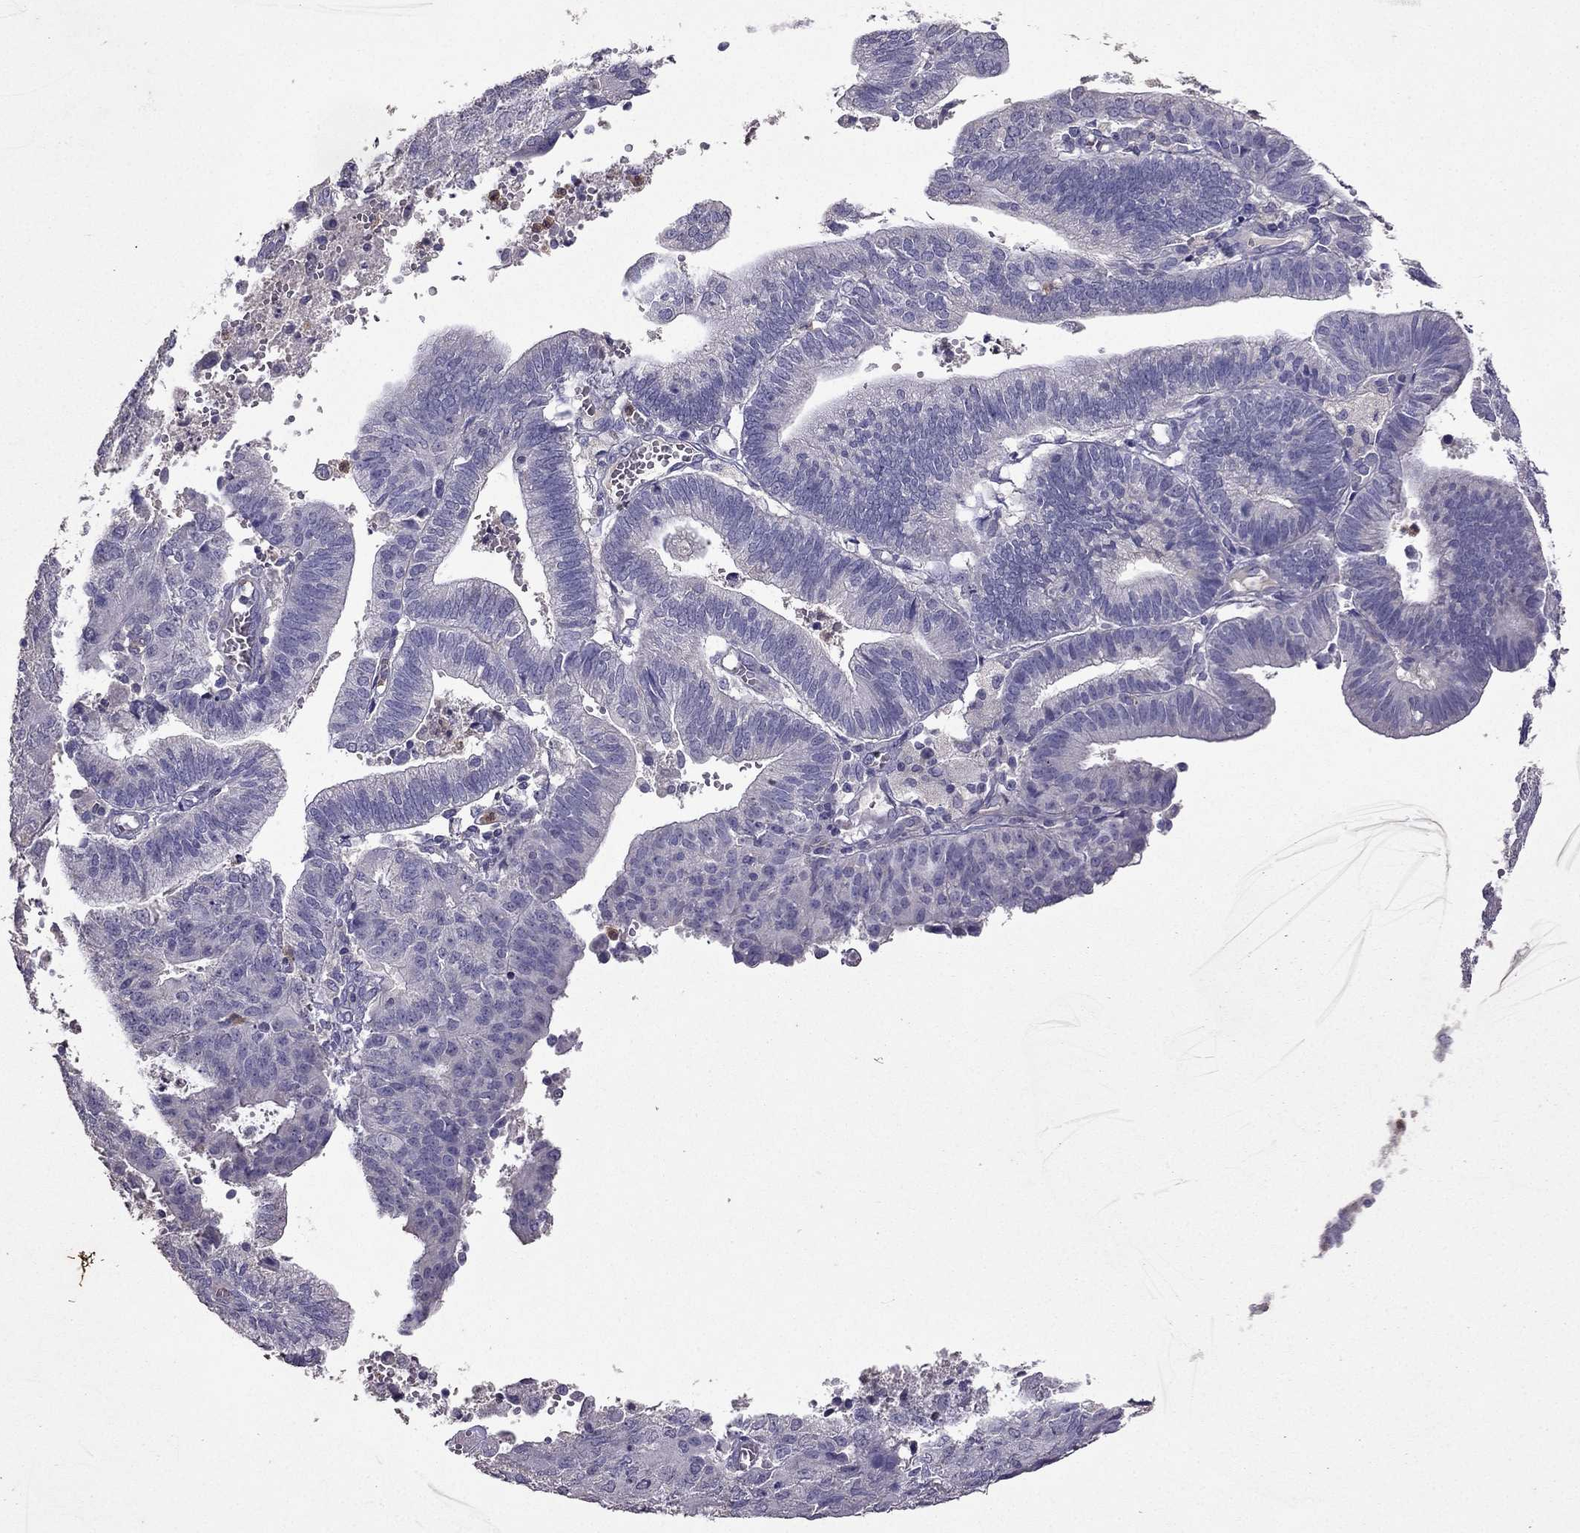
{"staining": {"intensity": "negative", "quantity": "none", "location": "none"}, "tissue": "endometrial cancer", "cell_type": "Tumor cells", "image_type": "cancer", "snomed": [{"axis": "morphology", "description": "Adenocarcinoma, NOS"}, {"axis": "topography", "description": "Endometrium"}], "caption": "The histopathology image exhibits no staining of tumor cells in endometrial adenocarcinoma. (Brightfield microscopy of DAB IHC at high magnification).", "gene": "RFLNB", "patient": {"sex": "female", "age": 82}}